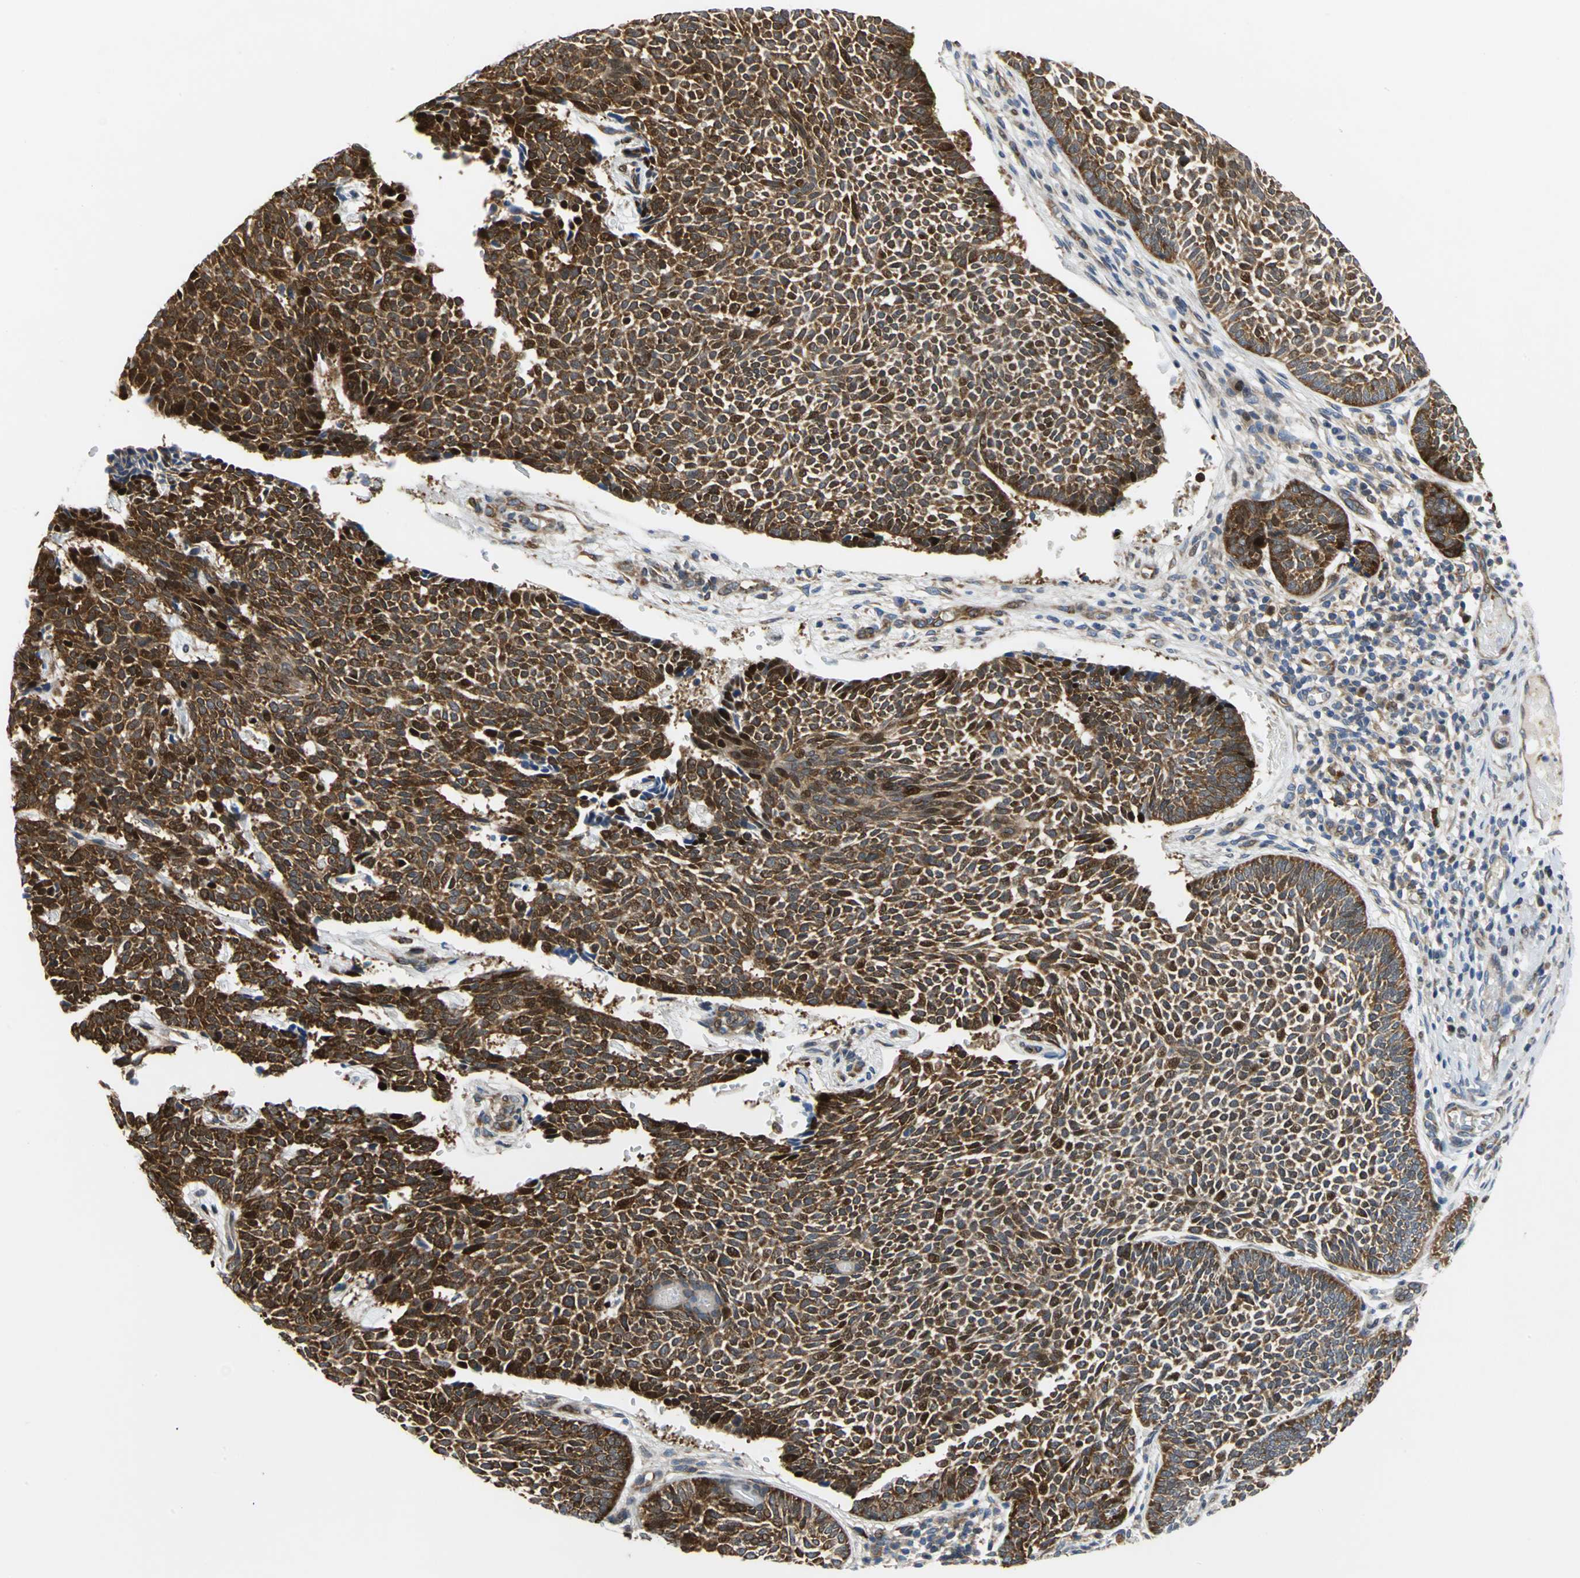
{"staining": {"intensity": "strong", "quantity": ">75%", "location": "cytoplasmic/membranous,nuclear"}, "tissue": "skin cancer", "cell_type": "Tumor cells", "image_type": "cancer", "snomed": [{"axis": "morphology", "description": "Normal tissue, NOS"}, {"axis": "morphology", "description": "Basal cell carcinoma"}, {"axis": "topography", "description": "Skin"}], "caption": "Skin cancer was stained to show a protein in brown. There is high levels of strong cytoplasmic/membranous and nuclear staining in about >75% of tumor cells.", "gene": "YBX1", "patient": {"sex": "male", "age": 87}}